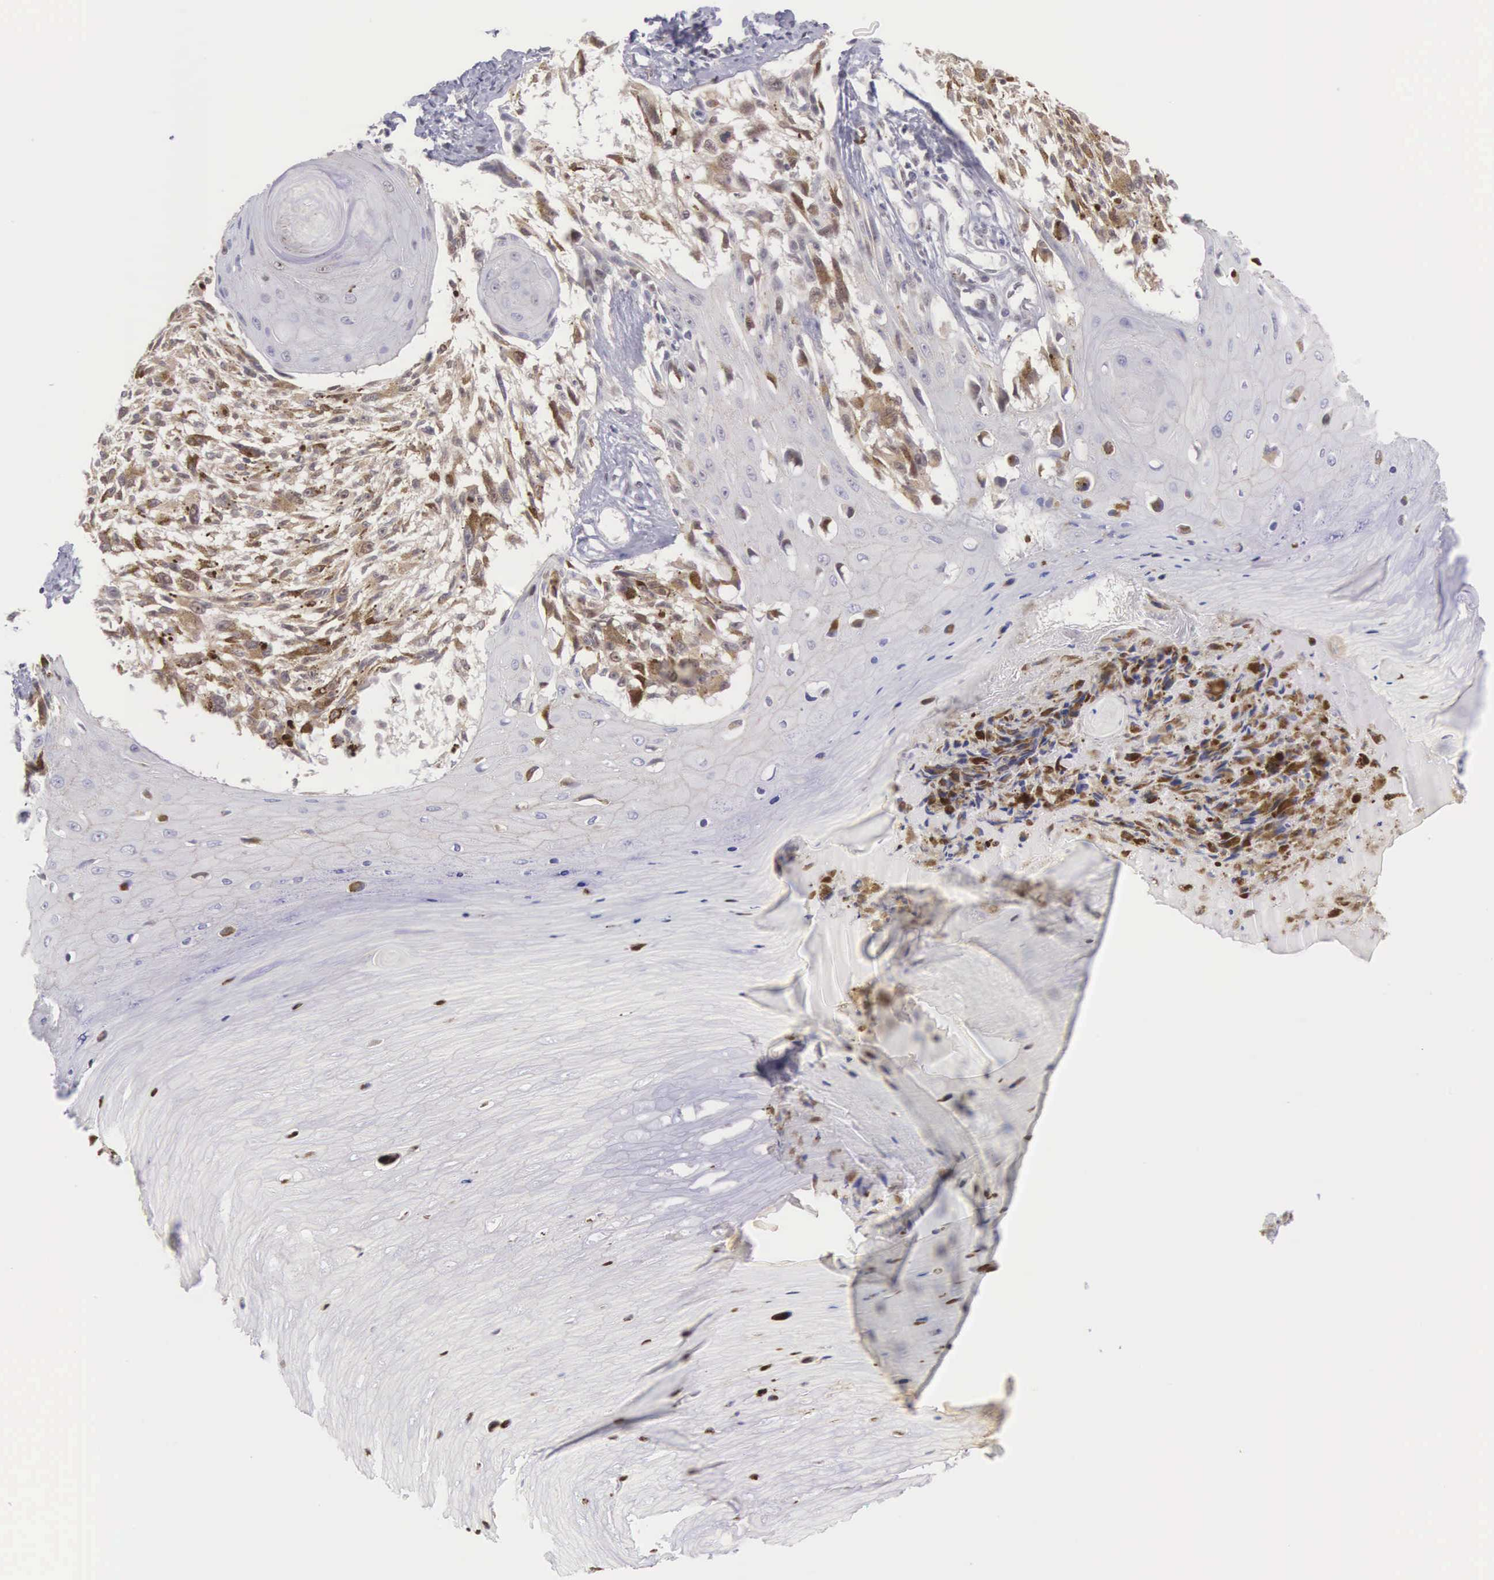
{"staining": {"intensity": "weak", "quantity": "<25%", "location": "nuclear"}, "tissue": "melanoma", "cell_type": "Tumor cells", "image_type": "cancer", "snomed": [{"axis": "morphology", "description": "Malignant melanoma, NOS"}, {"axis": "topography", "description": "Skin"}], "caption": "DAB immunohistochemical staining of malignant melanoma demonstrates no significant positivity in tumor cells. Nuclei are stained in blue.", "gene": "CCDC117", "patient": {"sex": "female", "age": 82}}